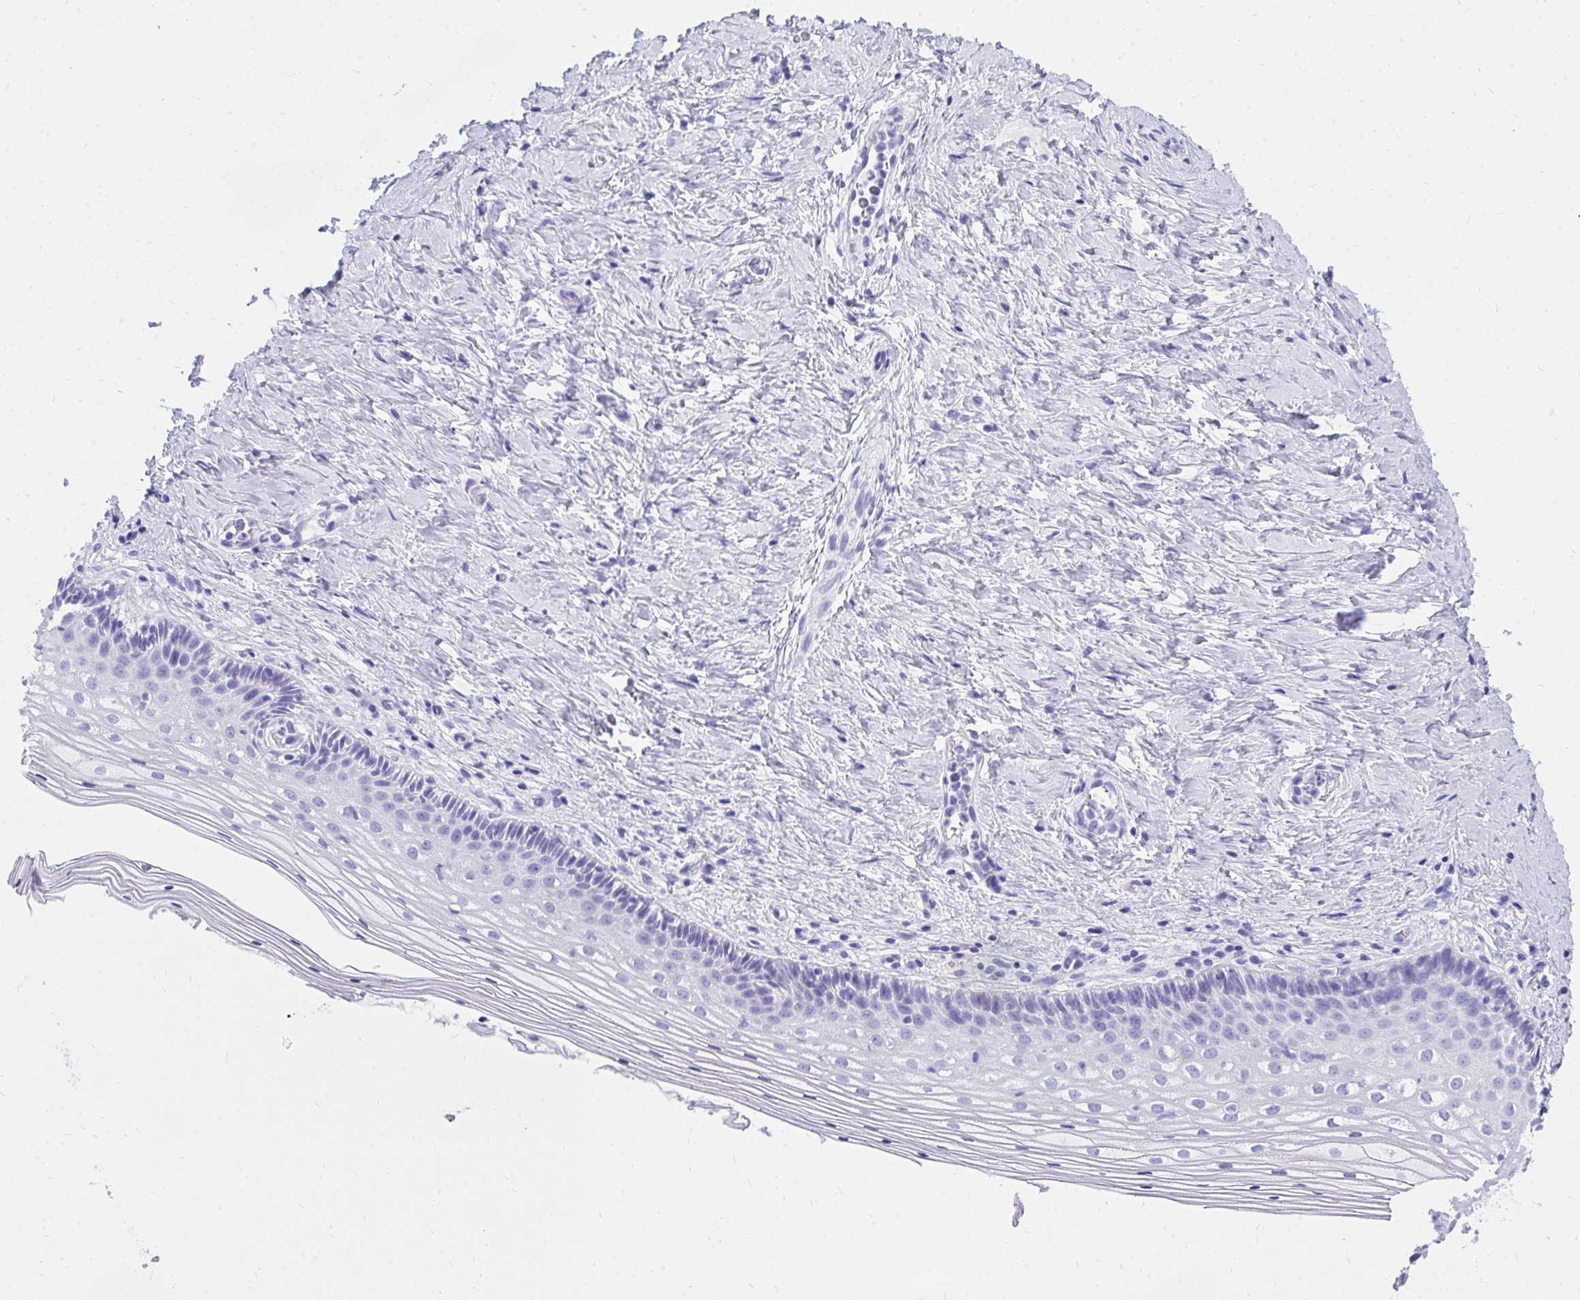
{"staining": {"intensity": "negative", "quantity": "none", "location": "none"}, "tissue": "vagina", "cell_type": "Squamous epithelial cells", "image_type": "normal", "snomed": [{"axis": "morphology", "description": "Normal tissue, NOS"}, {"axis": "topography", "description": "Vagina"}], "caption": "Immunohistochemistry (IHC) image of normal vagina: human vagina stained with DAB shows no significant protein positivity in squamous epithelial cells.", "gene": "HGD", "patient": {"sex": "female", "age": 45}}